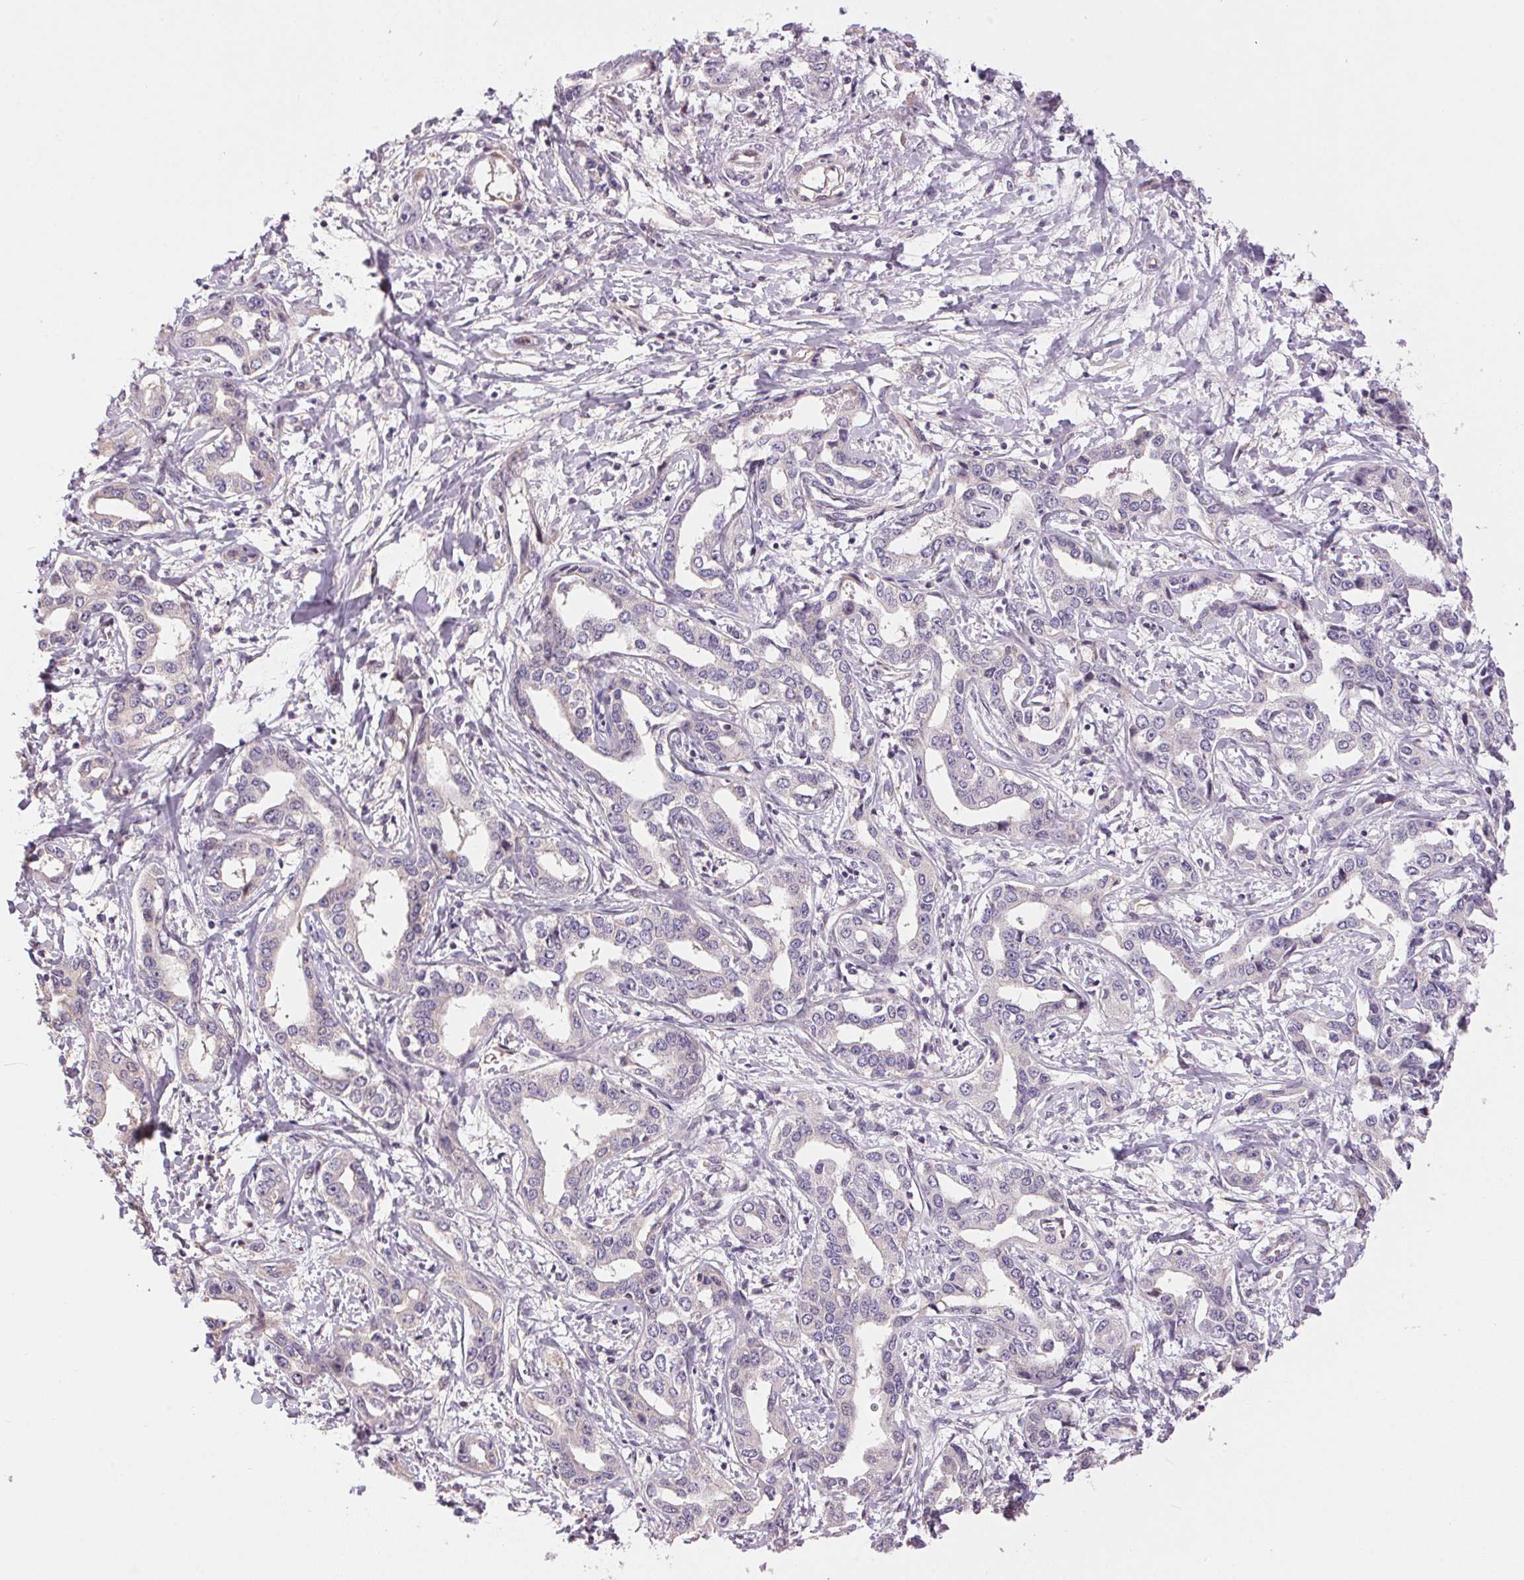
{"staining": {"intensity": "negative", "quantity": "none", "location": "none"}, "tissue": "liver cancer", "cell_type": "Tumor cells", "image_type": "cancer", "snomed": [{"axis": "morphology", "description": "Cholangiocarcinoma"}, {"axis": "topography", "description": "Liver"}], "caption": "Immunohistochemistry of cholangiocarcinoma (liver) demonstrates no positivity in tumor cells. (IHC, brightfield microscopy, high magnification).", "gene": "UNC13B", "patient": {"sex": "male", "age": 59}}